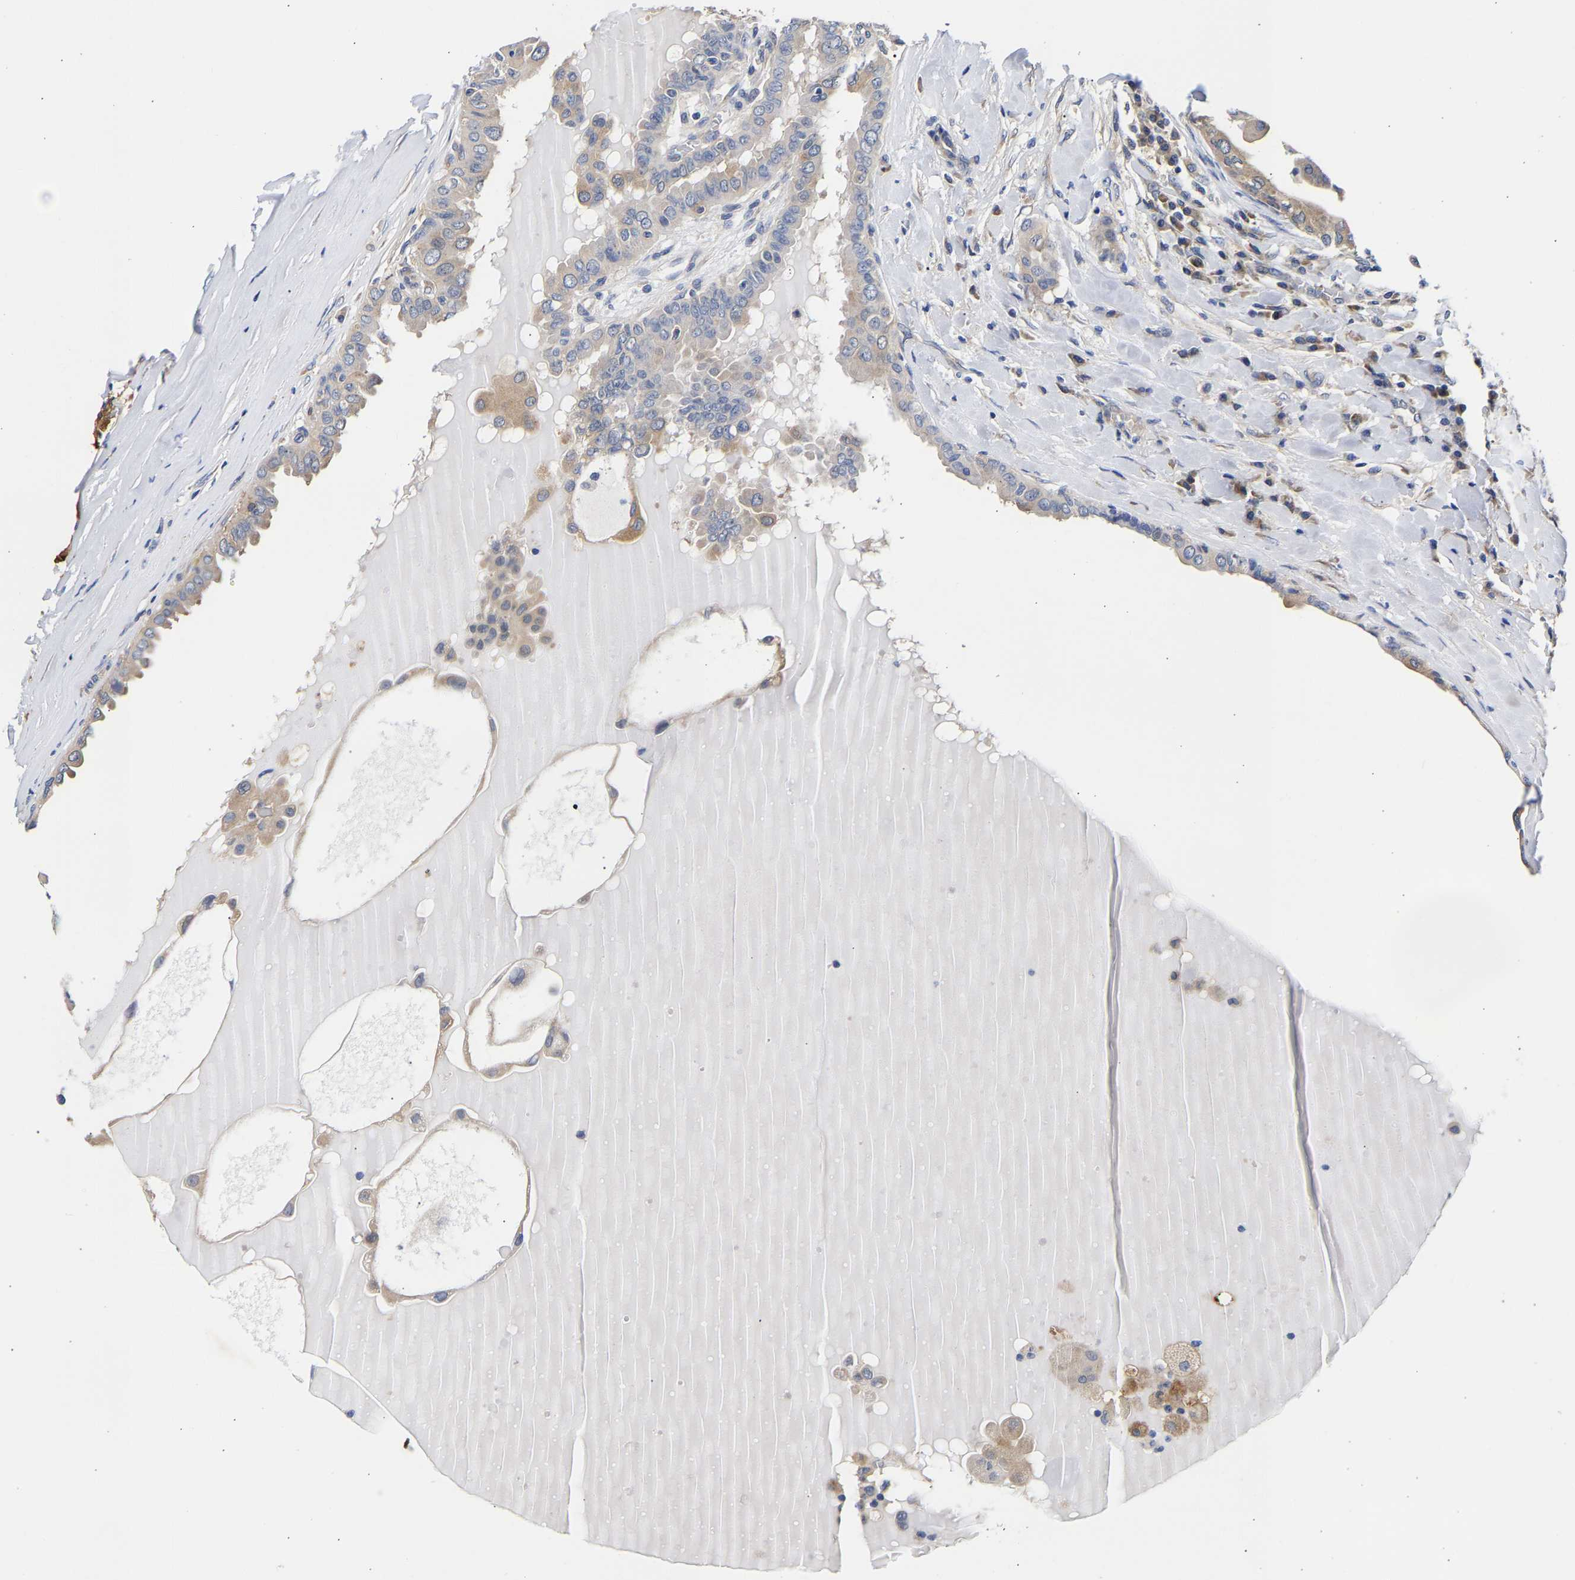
{"staining": {"intensity": "moderate", "quantity": "25%-75%", "location": "cytoplasmic/membranous"}, "tissue": "thyroid cancer", "cell_type": "Tumor cells", "image_type": "cancer", "snomed": [{"axis": "morphology", "description": "Papillary adenocarcinoma, NOS"}, {"axis": "topography", "description": "Thyroid gland"}], "caption": "Immunohistochemistry (DAB (3,3'-diaminobenzidine)) staining of human thyroid papillary adenocarcinoma exhibits moderate cytoplasmic/membranous protein expression in about 25%-75% of tumor cells.", "gene": "CCDC6", "patient": {"sex": "male", "age": 33}}